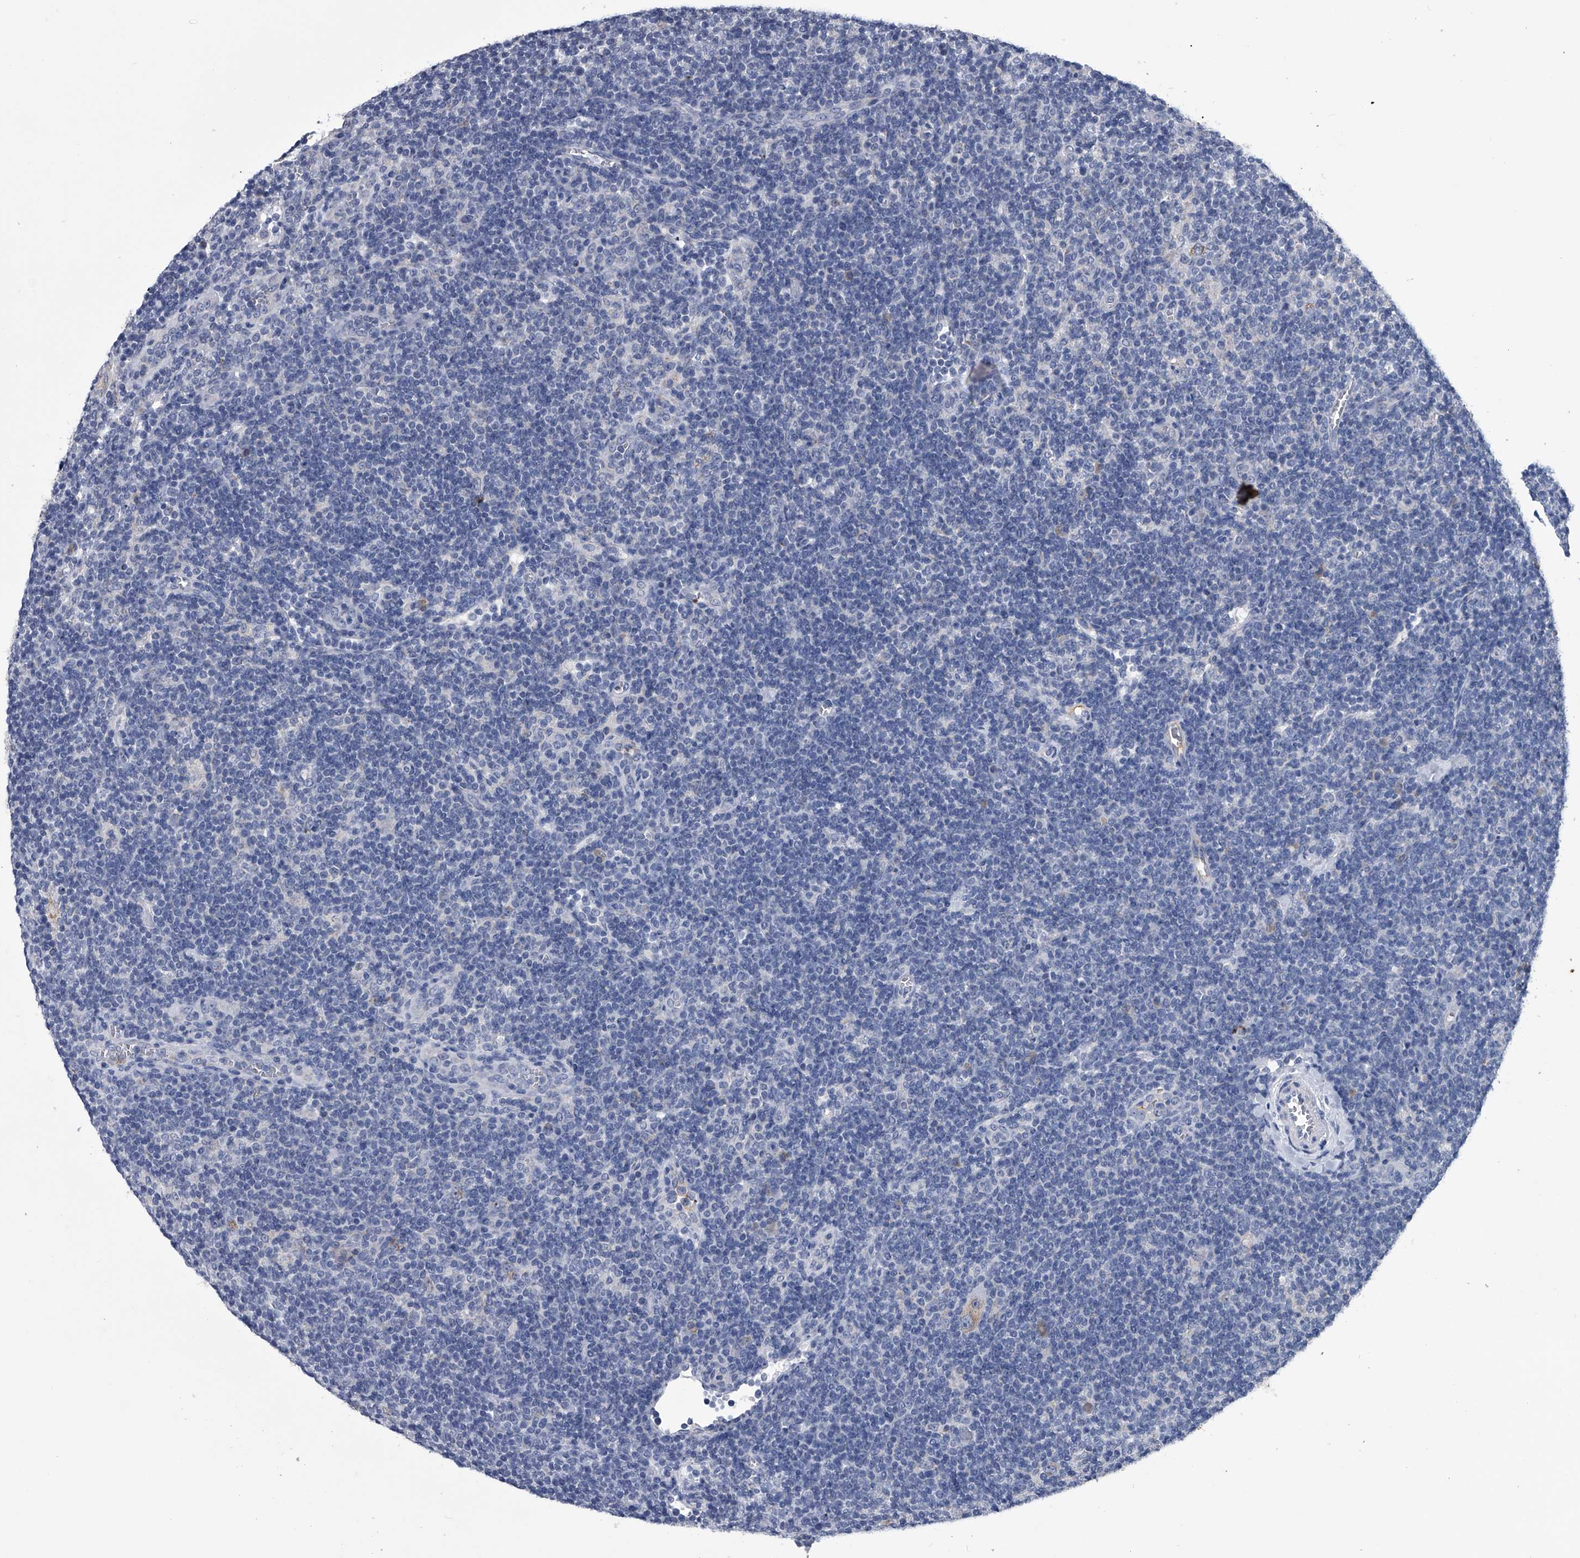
{"staining": {"intensity": "negative", "quantity": "none", "location": "none"}, "tissue": "lymphoma", "cell_type": "Tumor cells", "image_type": "cancer", "snomed": [{"axis": "morphology", "description": "Hodgkin's disease, NOS"}, {"axis": "topography", "description": "Lymph node"}], "caption": "Immunohistochemistry (IHC) image of neoplastic tissue: Hodgkin's disease stained with DAB (3,3'-diaminobenzidine) shows no significant protein expression in tumor cells. Nuclei are stained in blue.", "gene": "OAT", "patient": {"sex": "female", "age": 57}}